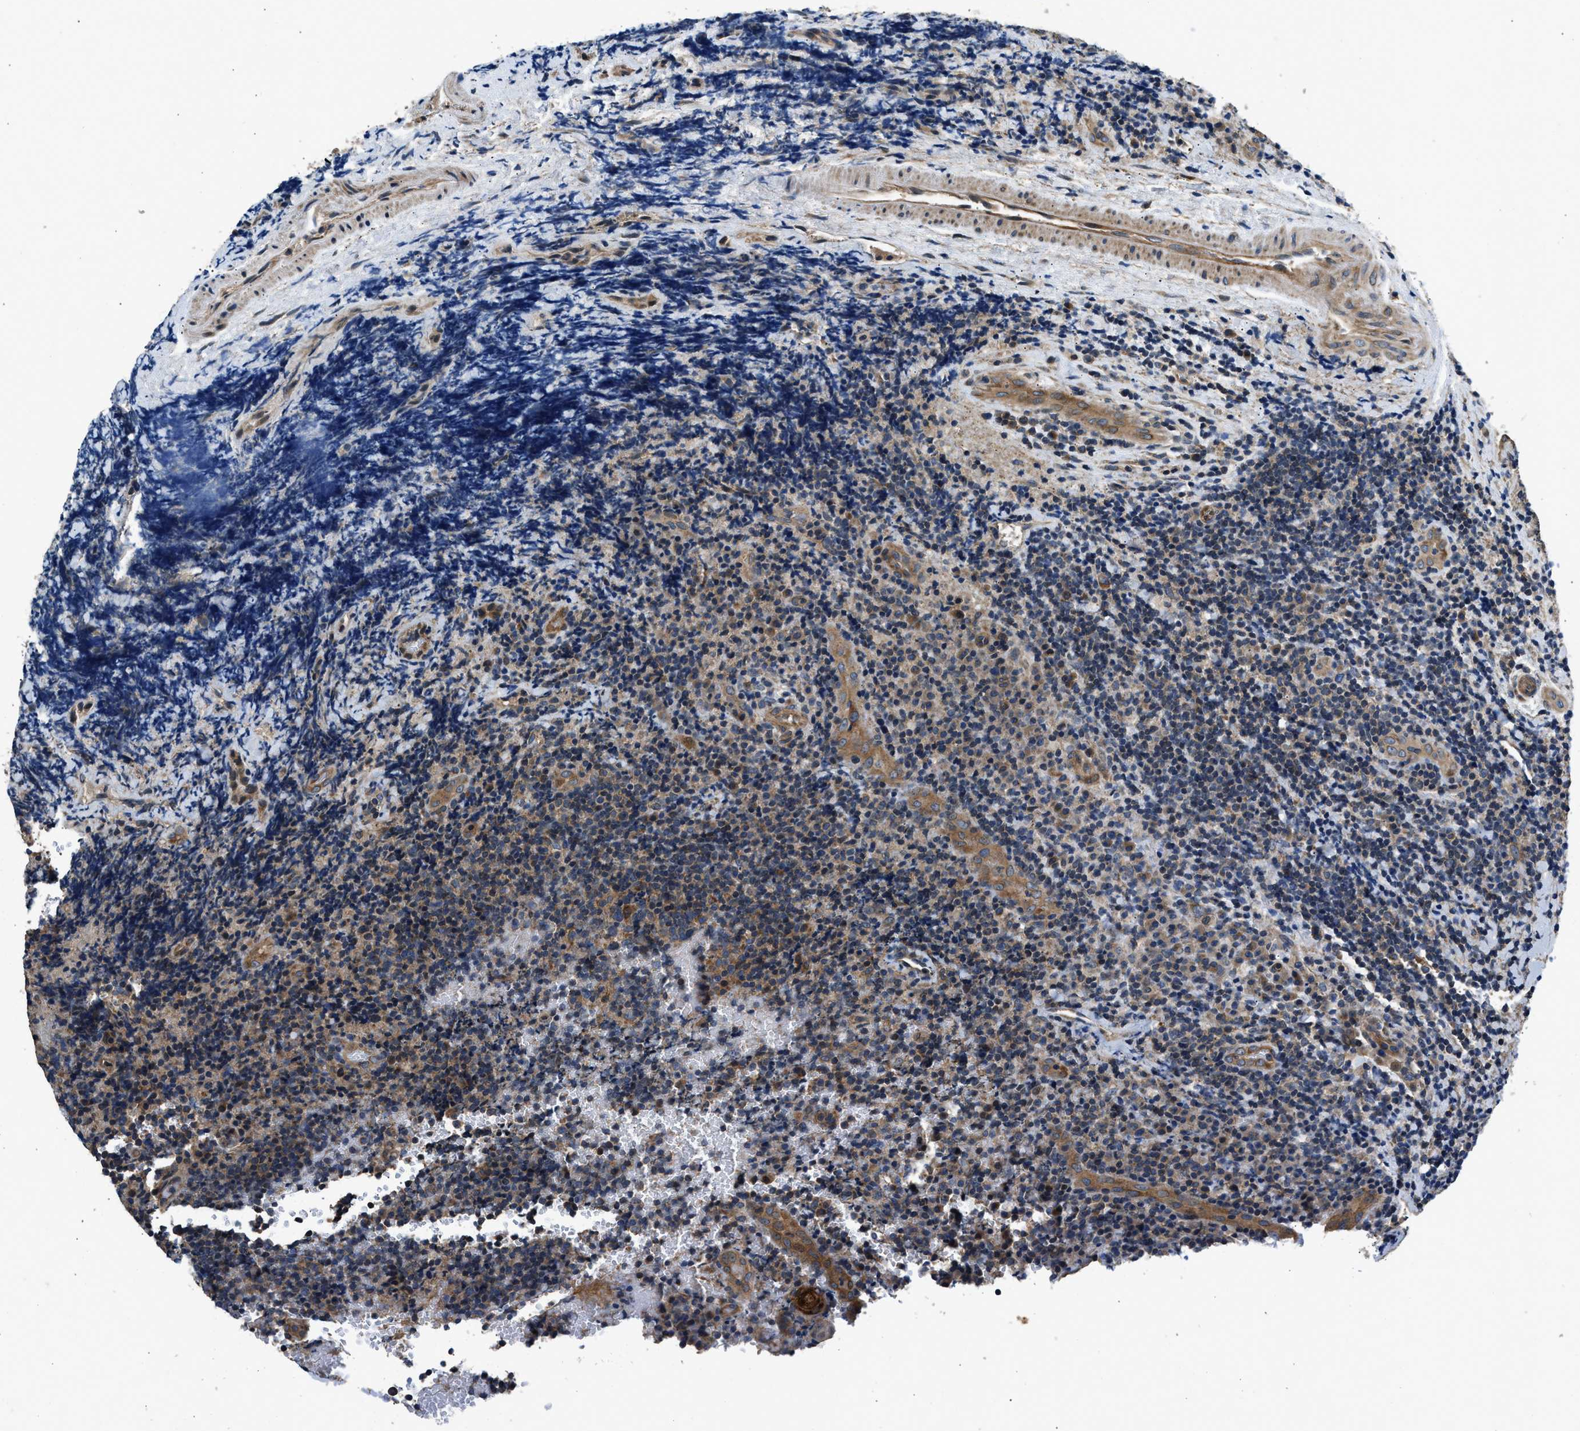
{"staining": {"intensity": "moderate", "quantity": "25%-75%", "location": "cytoplasmic/membranous"}, "tissue": "lymphoma", "cell_type": "Tumor cells", "image_type": "cancer", "snomed": [{"axis": "morphology", "description": "Malignant lymphoma, non-Hodgkin's type, High grade"}, {"axis": "topography", "description": "Tonsil"}], "caption": "High-power microscopy captured an immunohistochemistry photomicrograph of lymphoma, revealing moderate cytoplasmic/membranous staining in about 25%-75% of tumor cells. The staining was performed using DAB (3,3'-diaminobenzidine) to visualize the protein expression in brown, while the nuclei were stained in blue with hematoxylin (Magnification: 20x).", "gene": "IL3RA", "patient": {"sex": "female", "age": 36}}